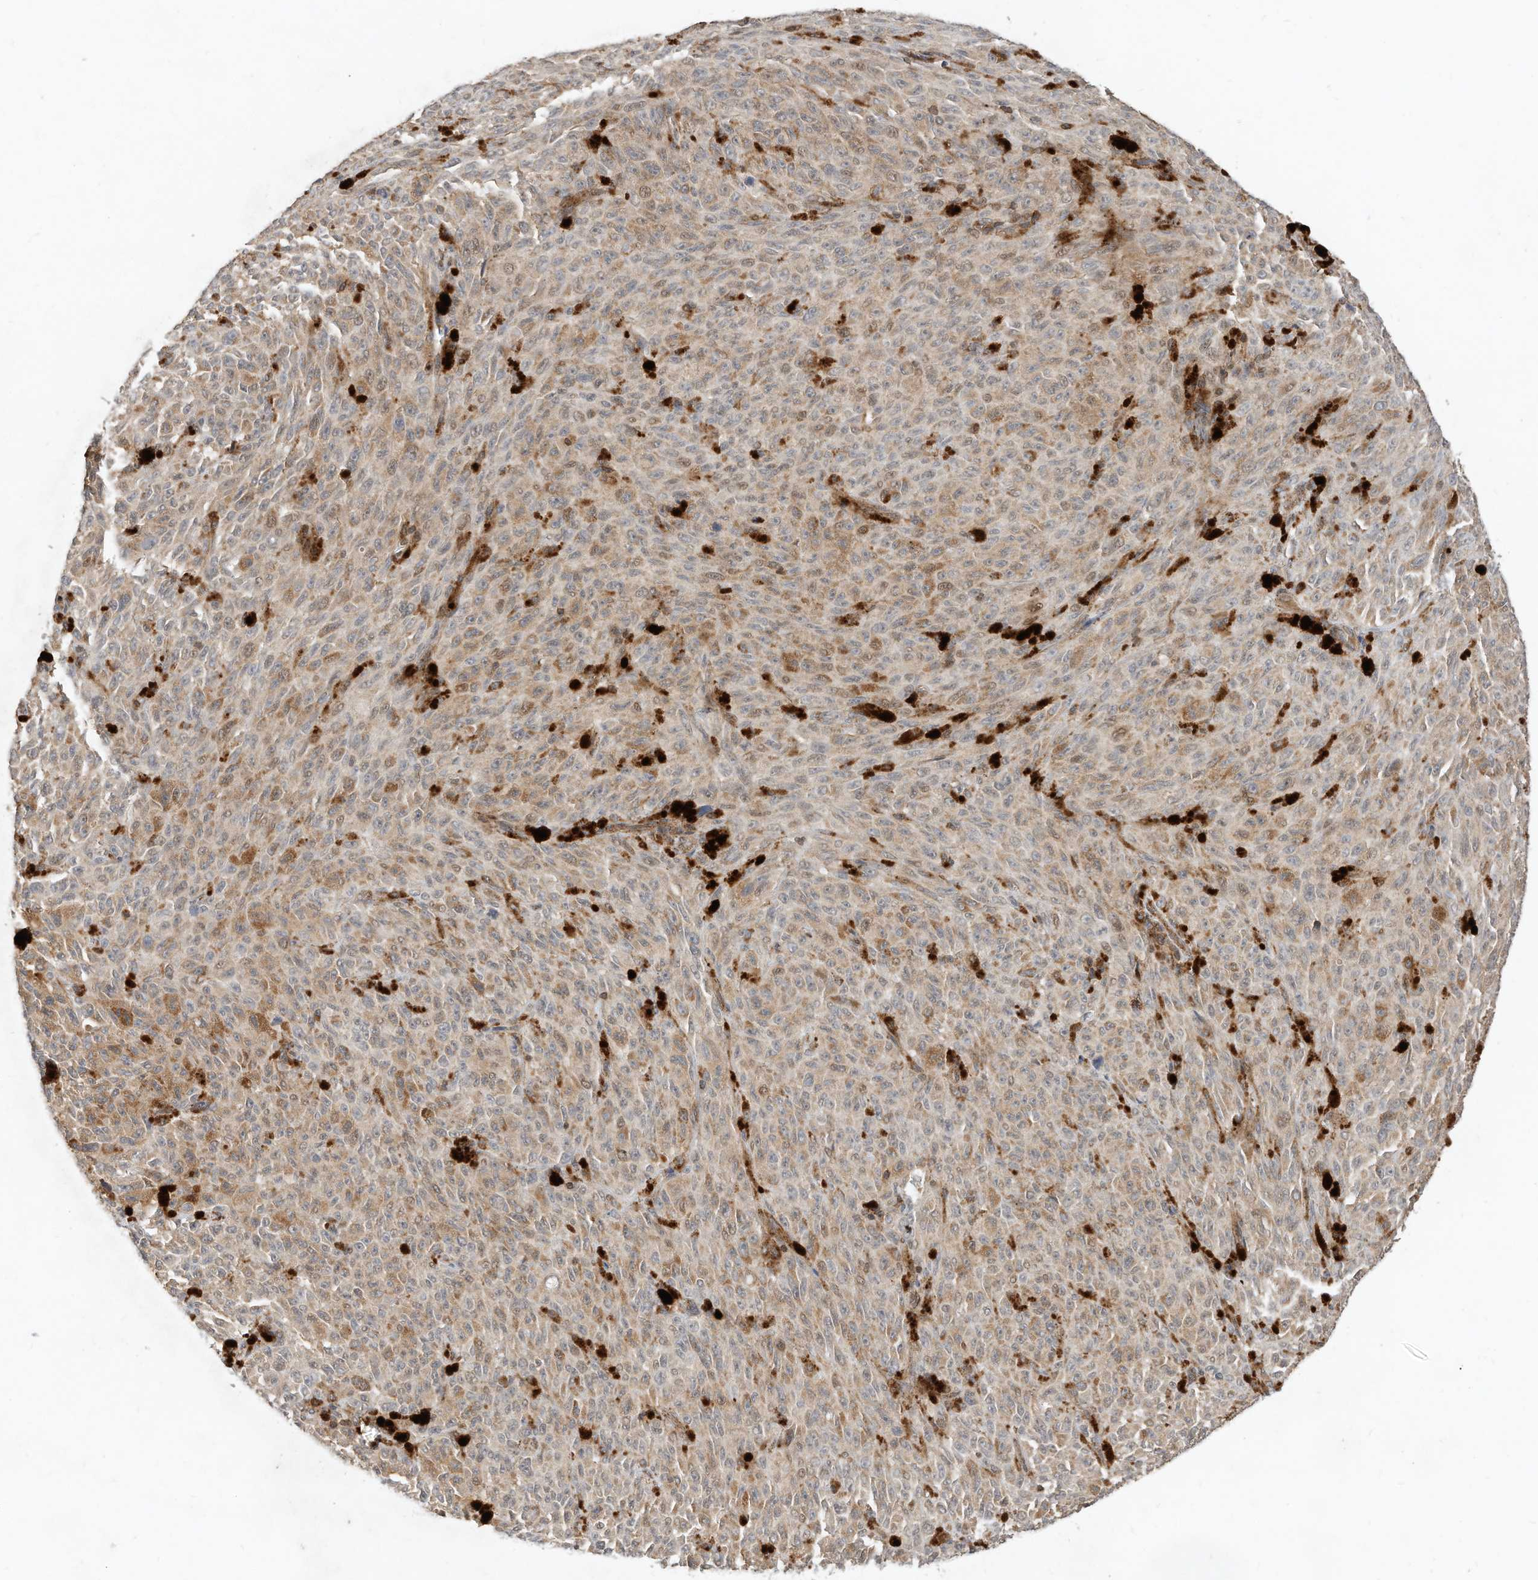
{"staining": {"intensity": "weak", "quantity": ">75%", "location": "cytoplasmic/membranous"}, "tissue": "melanoma", "cell_type": "Tumor cells", "image_type": "cancer", "snomed": [{"axis": "morphology", "description": "Malignant melanoma, NOS"}, {"axis": "topography", "description": "Skin"}], "caption": "There is low levels of weak cytoplasmic/membranous expression in tumor cells of melanoma, as demonstrated by immunohistochemical staining (brown color).", "gene": "CPAMD8", "patient": {"sex": "female", "age": 82}}